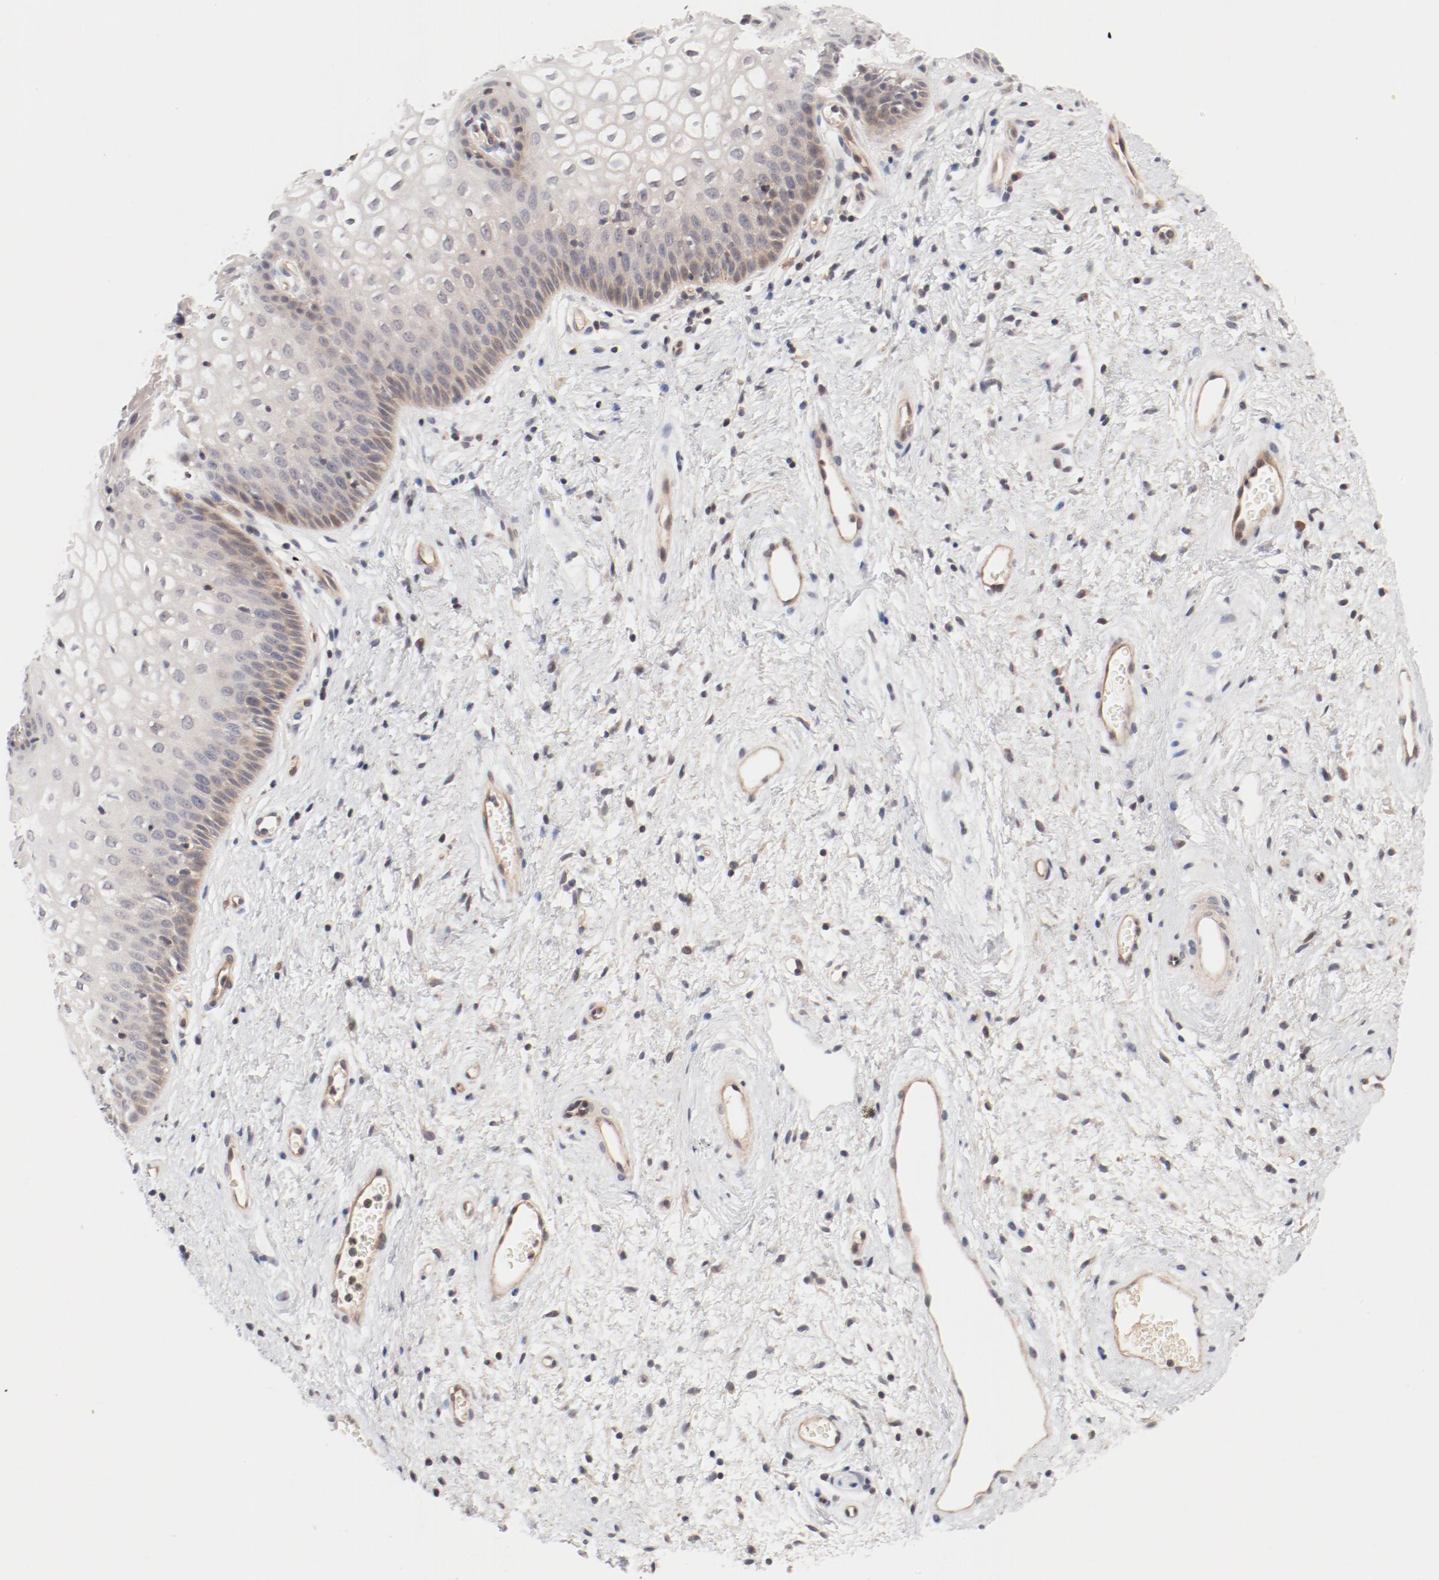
{"staining": {"intensity": "weak", "quantity": "25%-75%", "location": "cytoplasmic/membranous"}, "tissue": "vagina", "cell_type": "Squamous epithelial cells", "image_type": "normal", "snomed": [{"axis": "morphology", "description": "Normal tissue, NOS"}, {"axis": "topography", "description": "Vagina"}], "caption": "This micrograph exhibits IHC staining of normal vagina, with low weak cytoplasmic/membranous staining in approximately 25%-75% of squamous epithelial cells.", "gene": "ZNF267", "patient": {"sex": "female", "age": 34}}